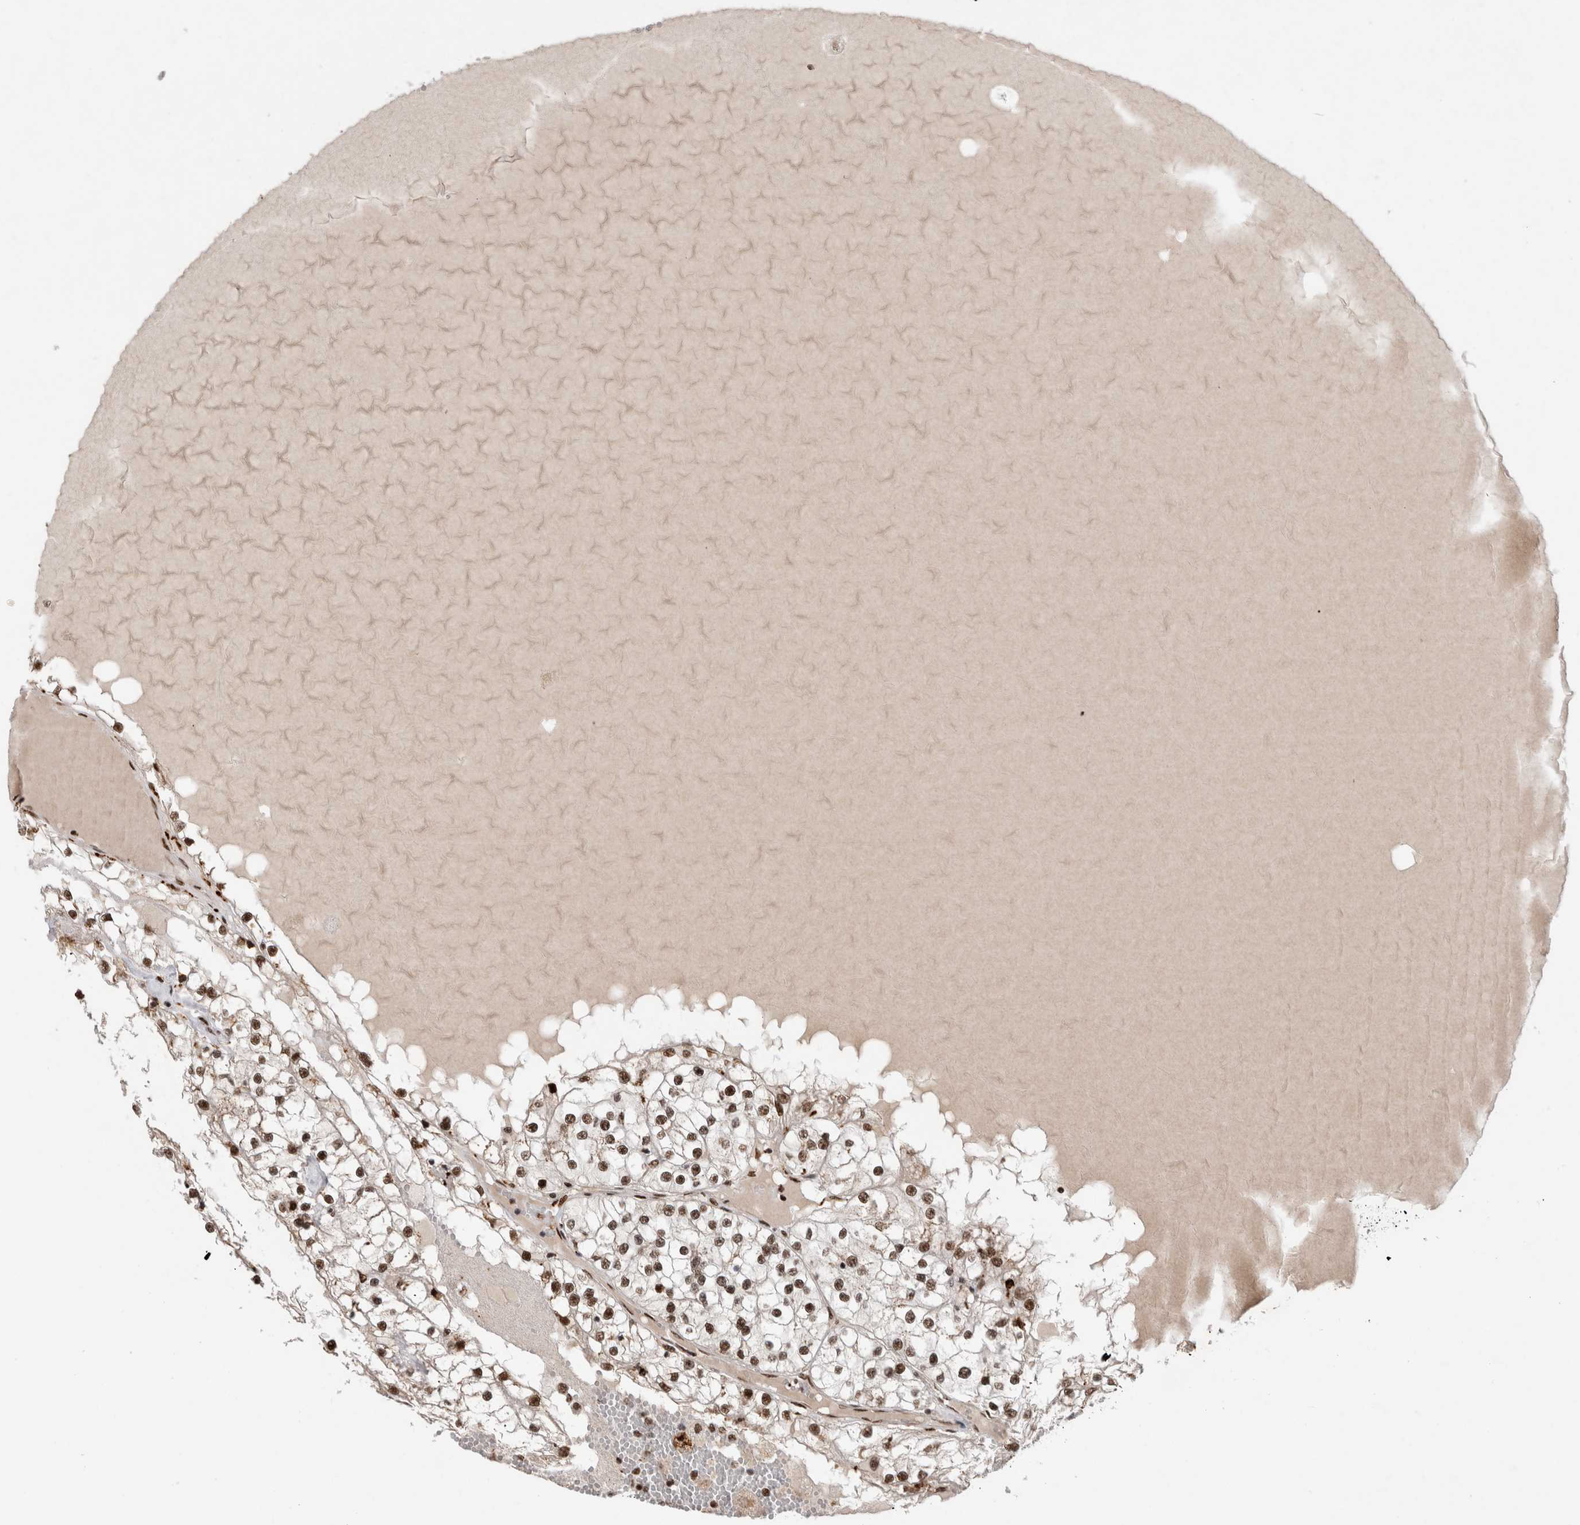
{"staining": {"intensity": "strong", "quantity": ">75%", "location": "nuclear"}, "tissue": "renal cancer", "cell_type": "Tumor cells", "image_type": "cancer", "snomed": [{"axis": "morphology", "description": "Adenocarcinoma, NOS"}, {"axis": "topography", "description": "Kidney"}], "caption": "Tumor cells demonstrate strong nuclear positivity in about >75% of cells in renal adenocarcinoma. (IHC, brightfield microscopy, high magnification).", "gene": "EYA2", "patient": {"sex": "male", "age": 68}}